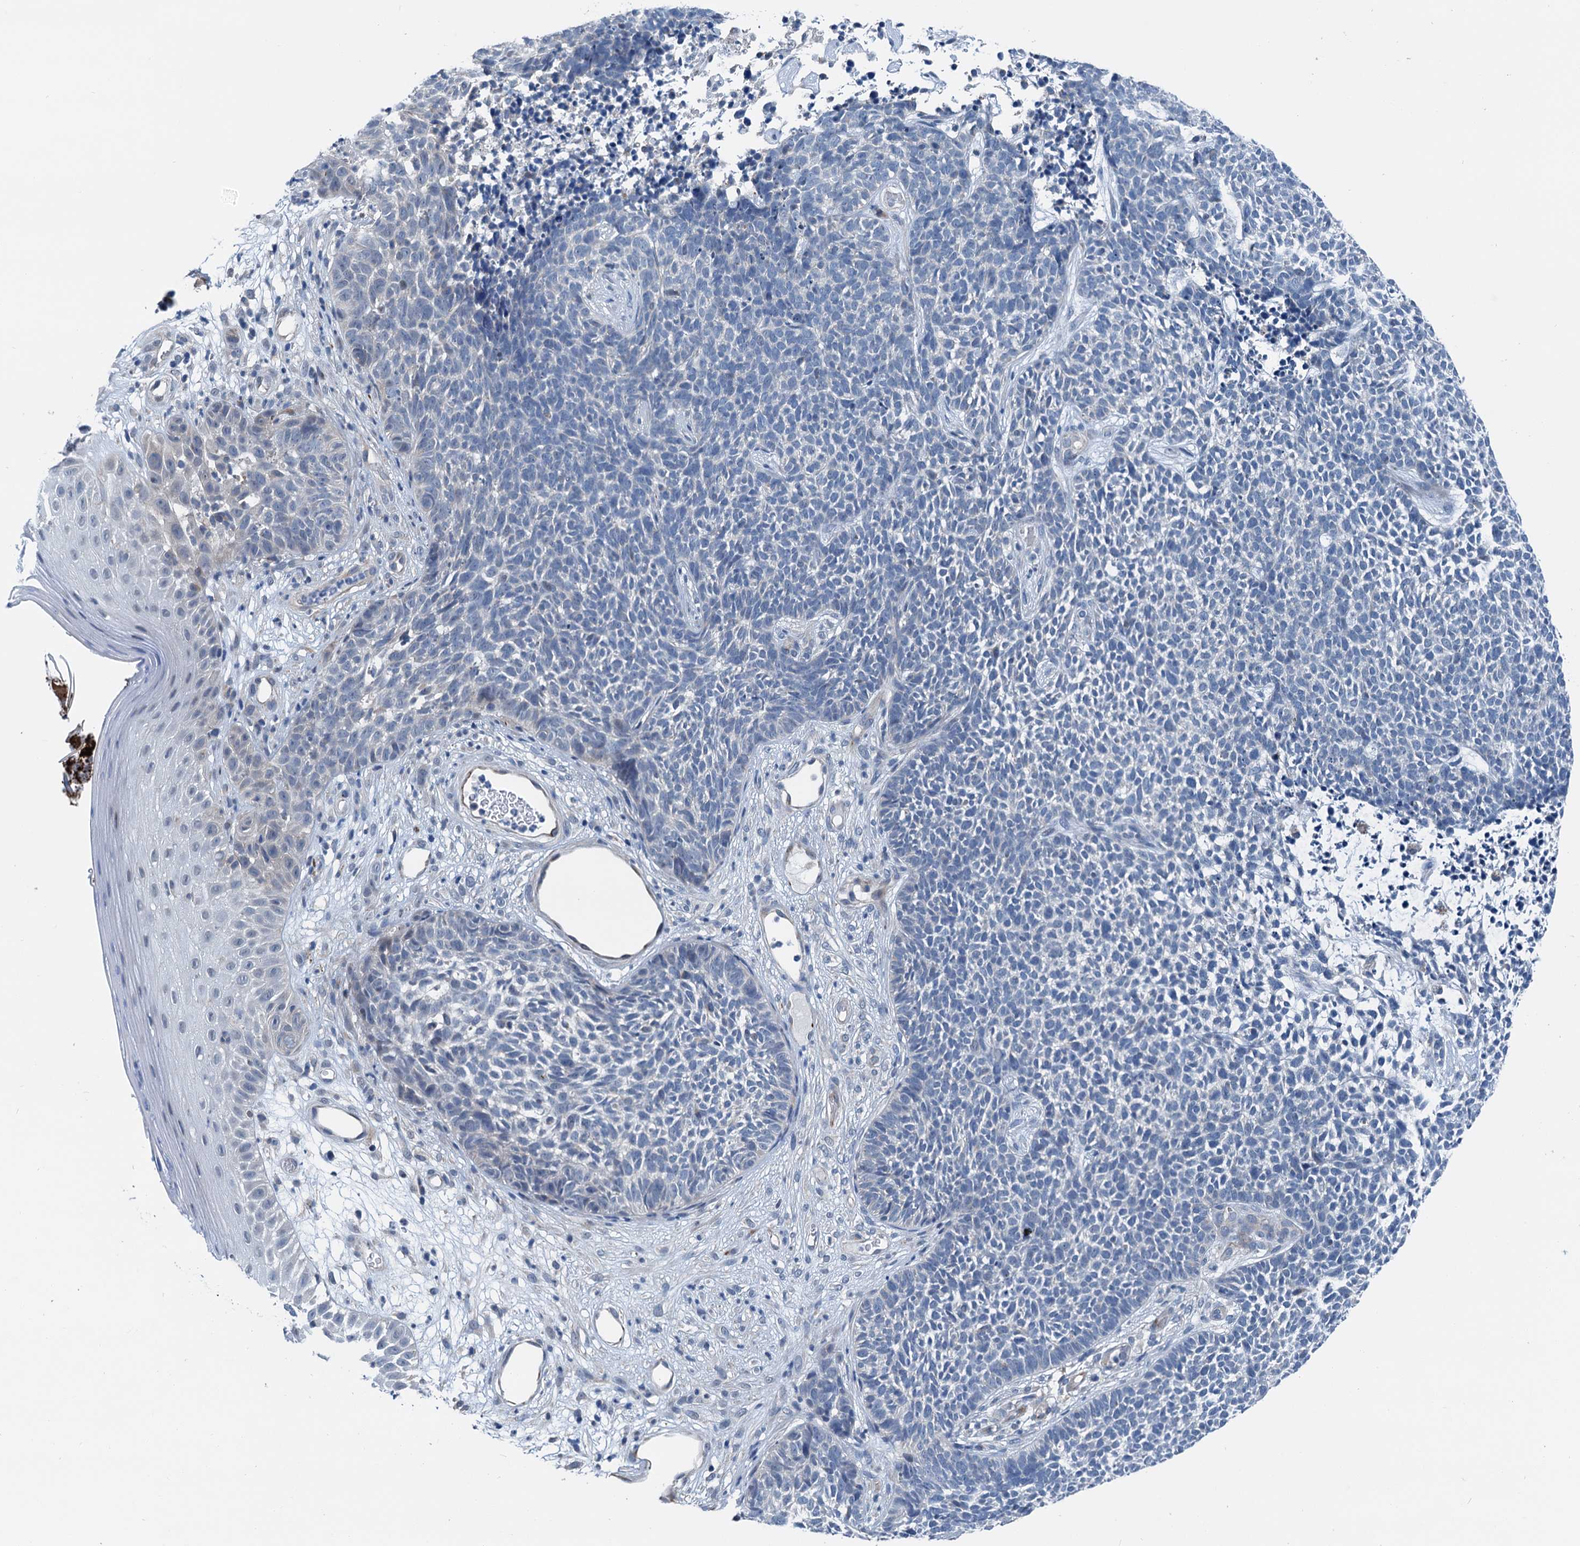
{"staining": {"intensity": "negative", "quantity": "none", "location": "none"}, "tissue": "skin cancer", "cell_type": "Tumor cells", "image_type": "cancer", "snomed": [{"axis": "morphology", "description": "Basal cell carcinoma"}, {"axis": "topography", "description": "Skin"}], "caption": "The image reveals no staining of tumor cells in skin cancer (basal cell carcinoma).", "gene": "ELAC1", "patient": {"sex": "female", "age": 84}}